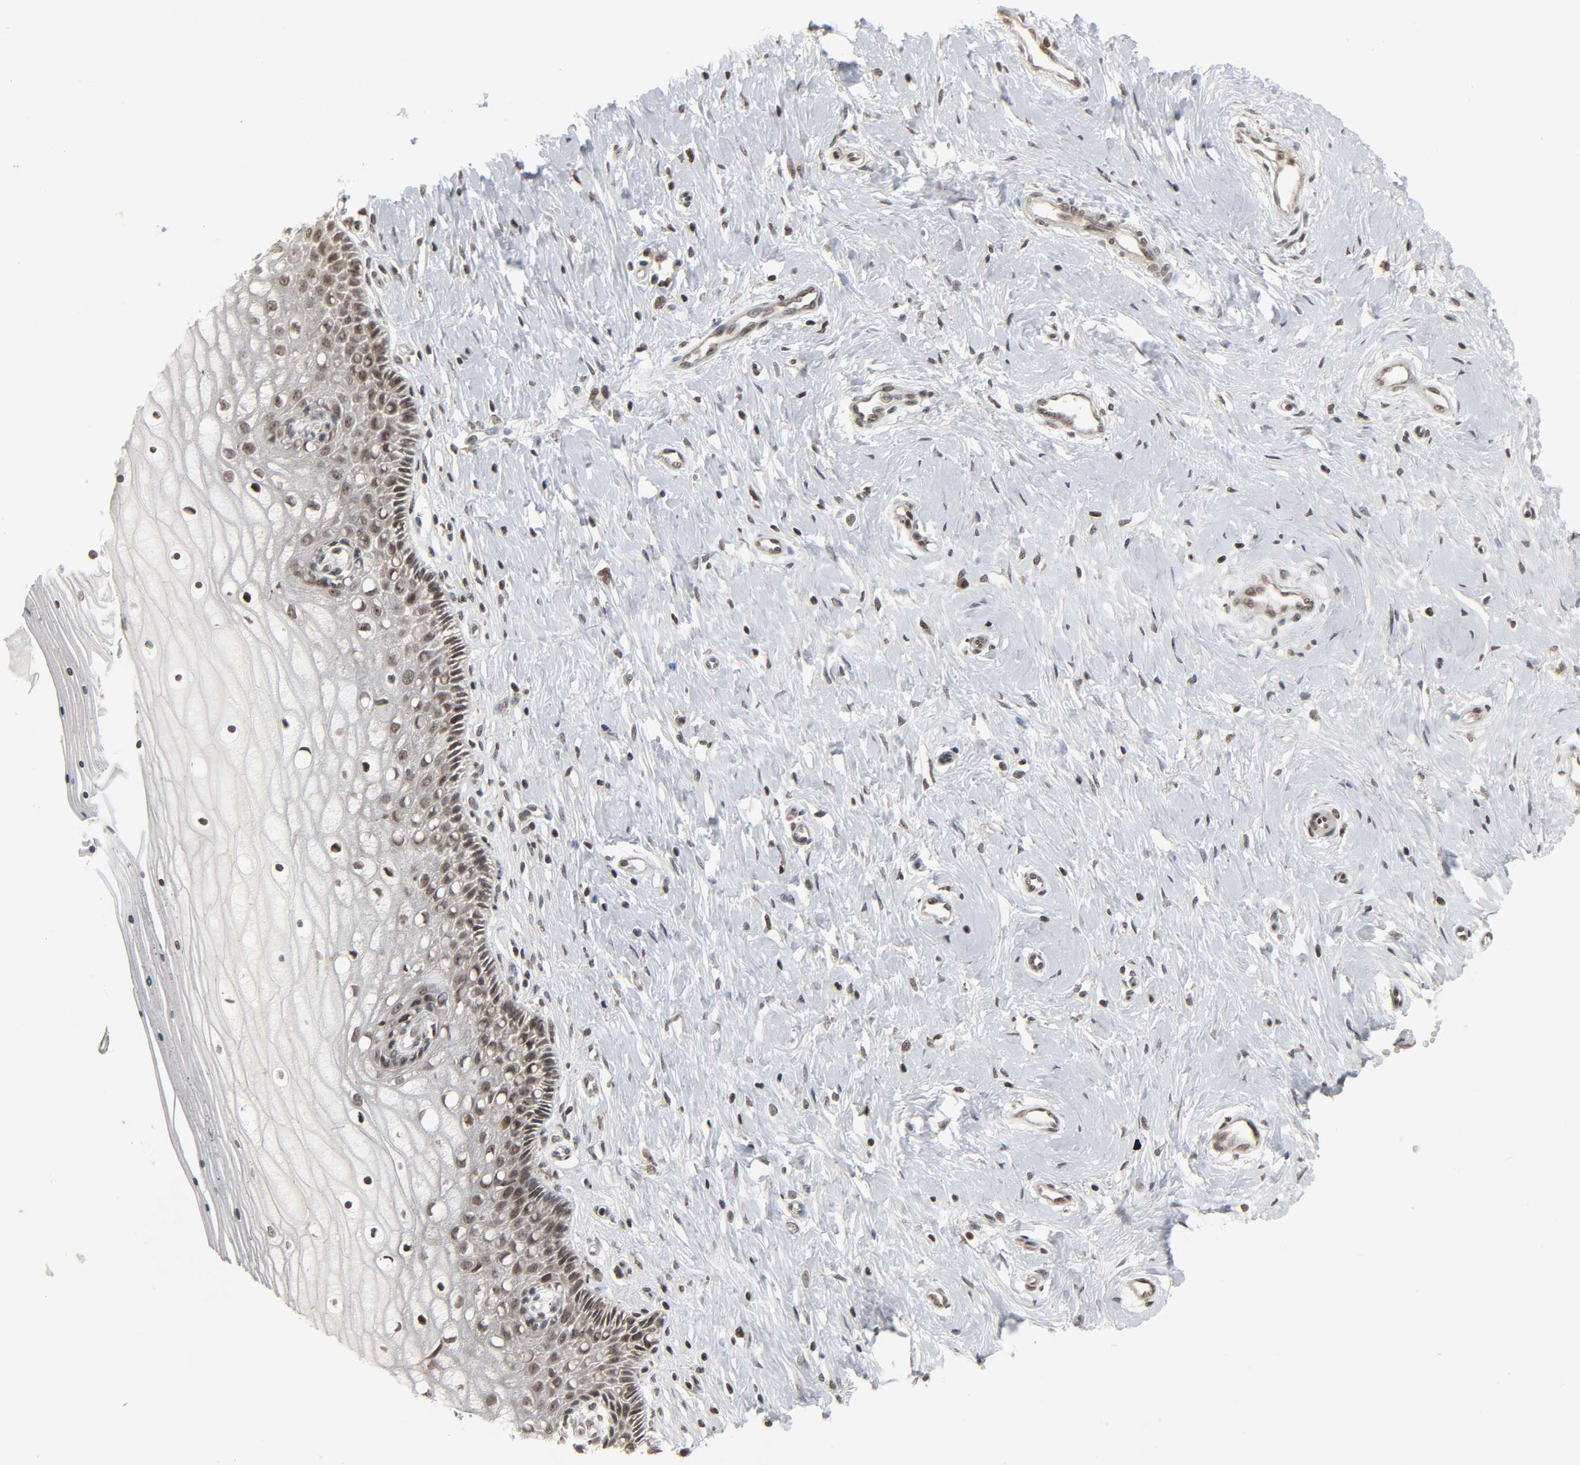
{"staining": {"intensity": "weak", "quantity": "25%-75%", "location": "cytoplasmic/membranous,nuclear"}, "tissue": "cervix", "cell_type": "Glandular cells", "image_type": "normal", "snomed": [{"axis": "morphology", "description": "Normal tissue, NOS"}, {"axis": "topography", "description": "Cervix"}], "caption": "This photomicrograph exhibits unremarkable cervix stained with immunohistochemistry to label a protein in brown. The cytoplasmic/membranous,nuclear of glandular cells show weak positivity for the protein. Nuclei are counter-stained blue.", "gene": "XRCC1", "patient": {"sex": "female", "age": 46}}